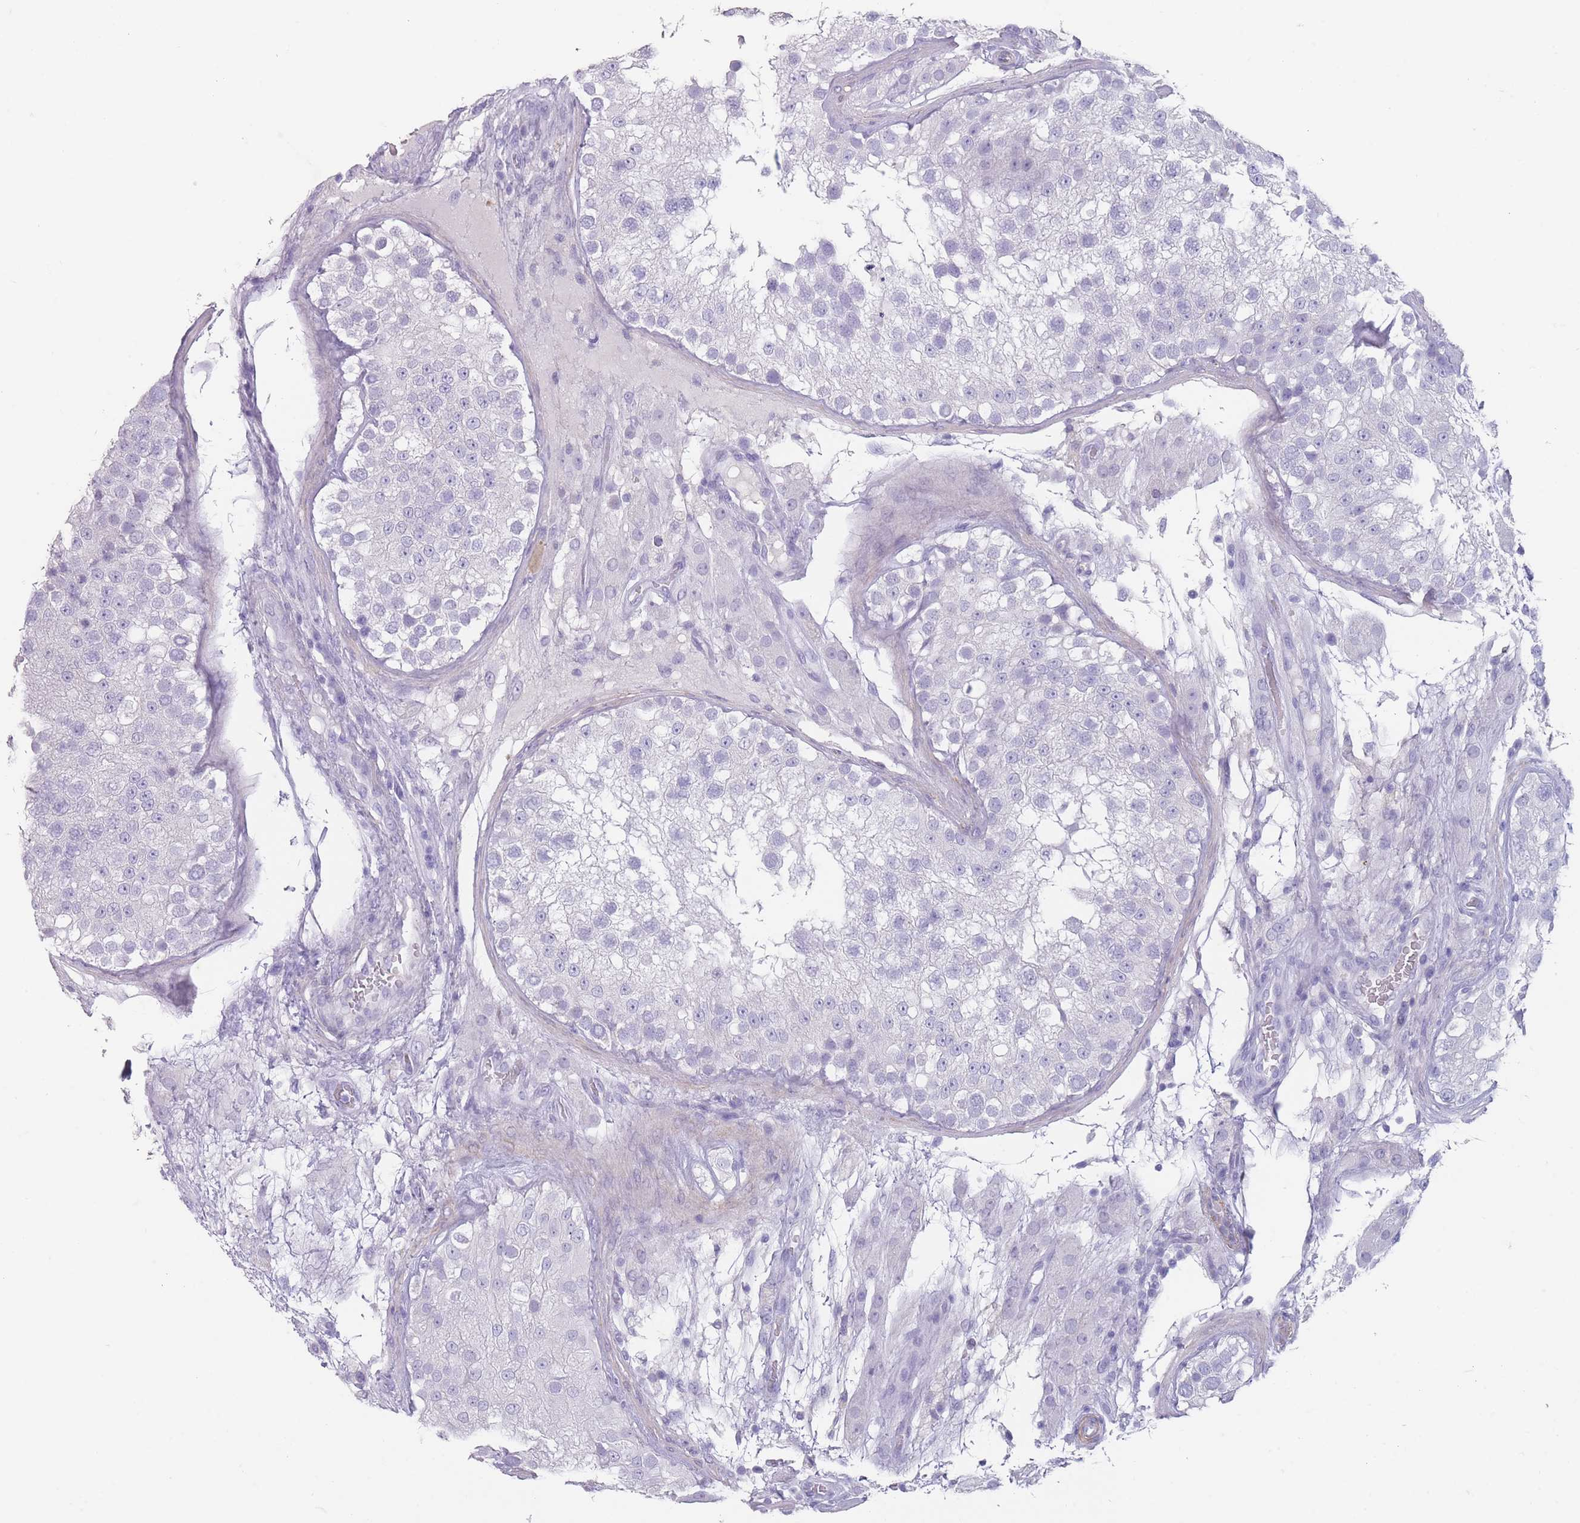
{"staining": {"intensity": "negative", "quantity": "none", "location": "none"}, "tissue": "testis", "cell_type": "Cells in seminiferous ducts", "image_type": "normal", "snomed": [{"axis": "morphology", "description": "Normal tissue, NOS"}, {"axis": "topography", "description": "Testis"}], "caption": "Immunohistochemistry (IHC) photomicrograph of normal testis: human testis stained with DAB (3,3'-diaminobenzidine) reveals no significant protein positivity in cells in seminiferous ducts.", "gene": "RHBG", "patient": {"sex": "male", "age": 26}}